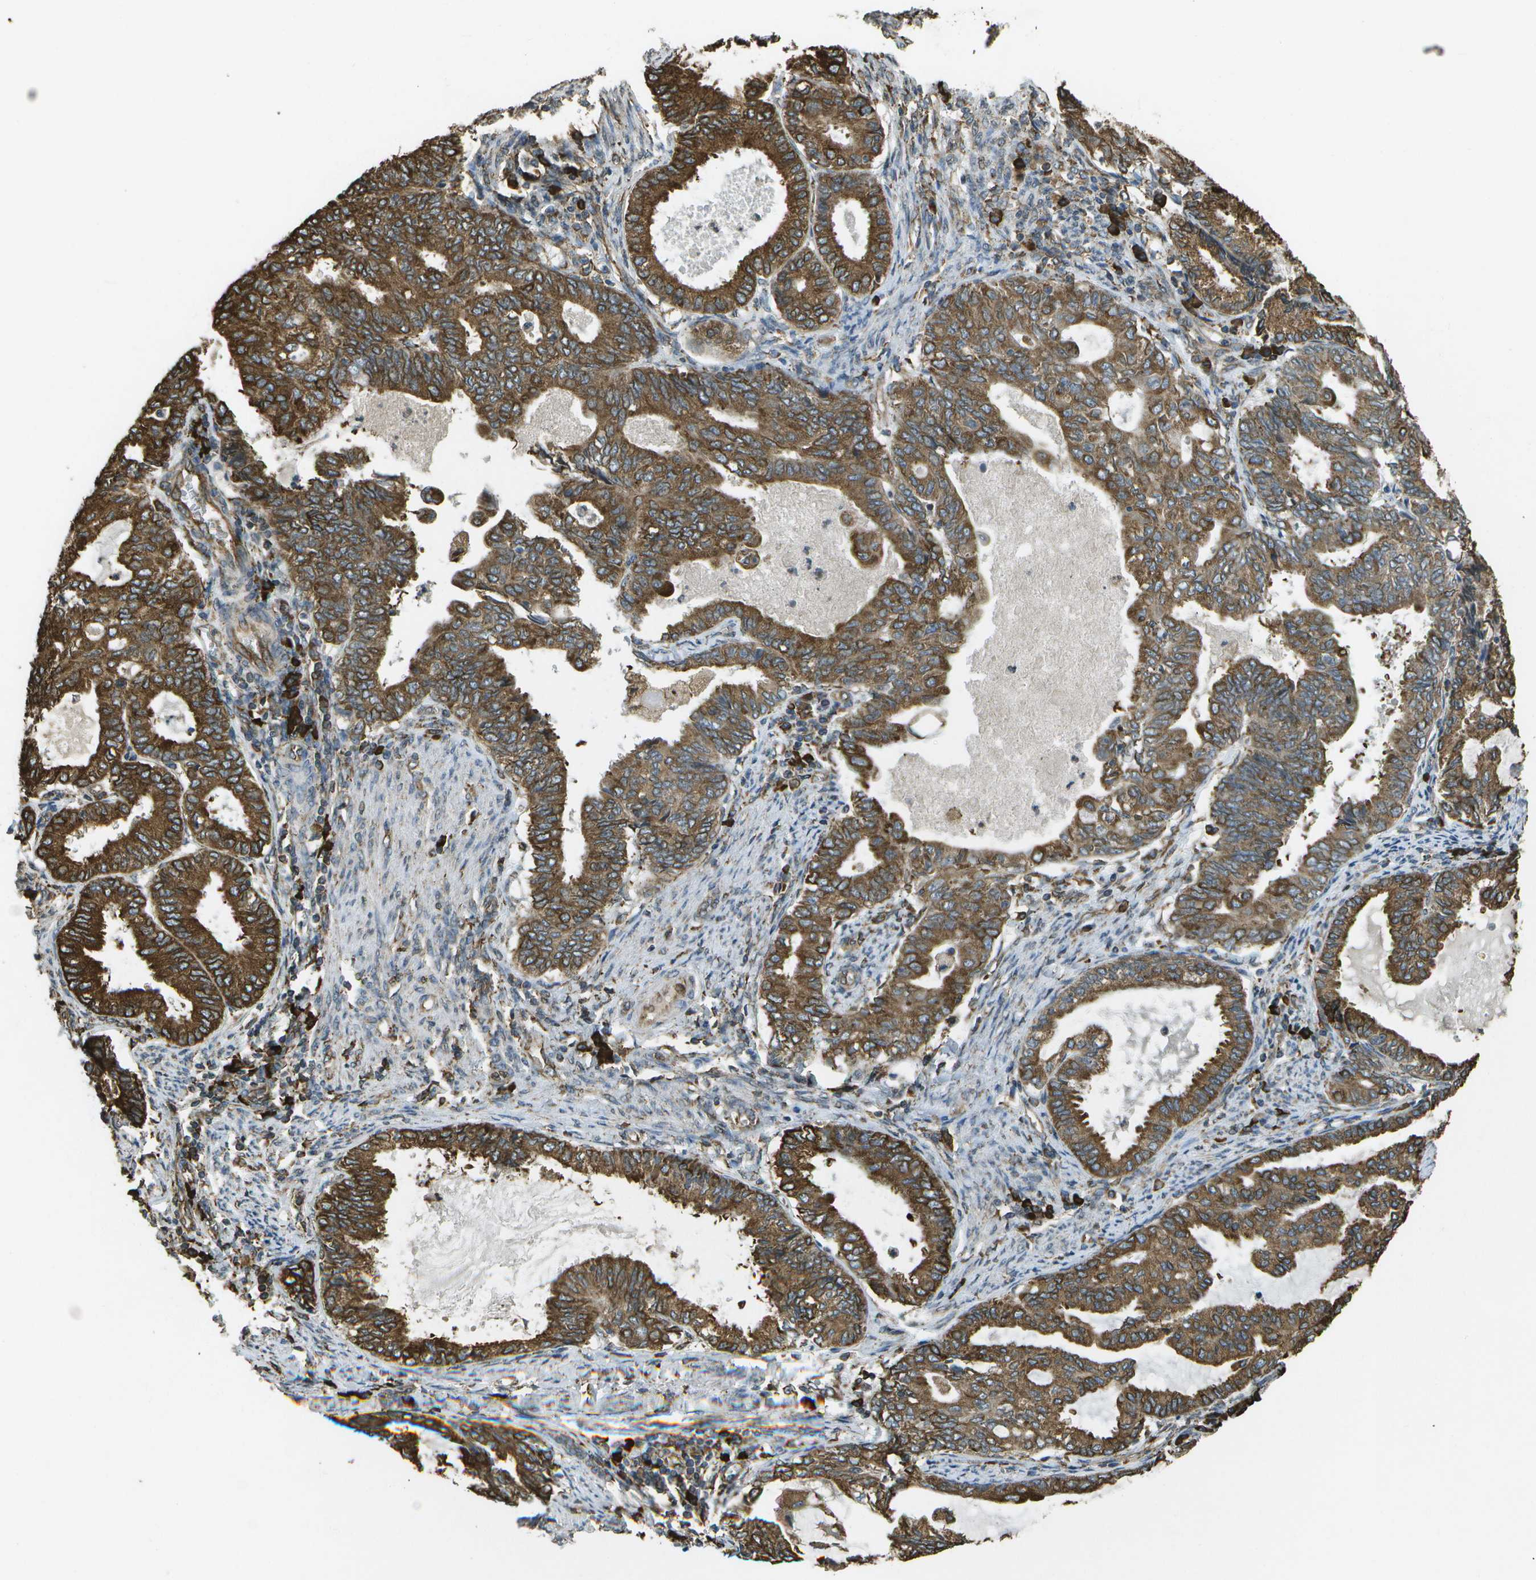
{"staining": {"intensity": "strong", "quantity": ">75%", "location": "cytoplasmic/membranous"}, "tissue": "endometrial cancer", "cell_type": "Tumor cells", "image_type": "cancer", "snomed": [{"axis": "morphology", "description": "Adenocarcinoma, NOS"}, {"axis": "topography", "description": "Endometrium"}], "caption": "Endometrial adenocarcinoma tissue exhibits strong cytoplasmic/membranous staining in about >75% of tumor cells, visualized by immunohistochemistry. Using DAB (brown) and hematoxylin (blue) stains, captured at high magnification using brightfield microscopy.", "gene": "PDIA4", "patient": {"sex": "female", "age": 86}}